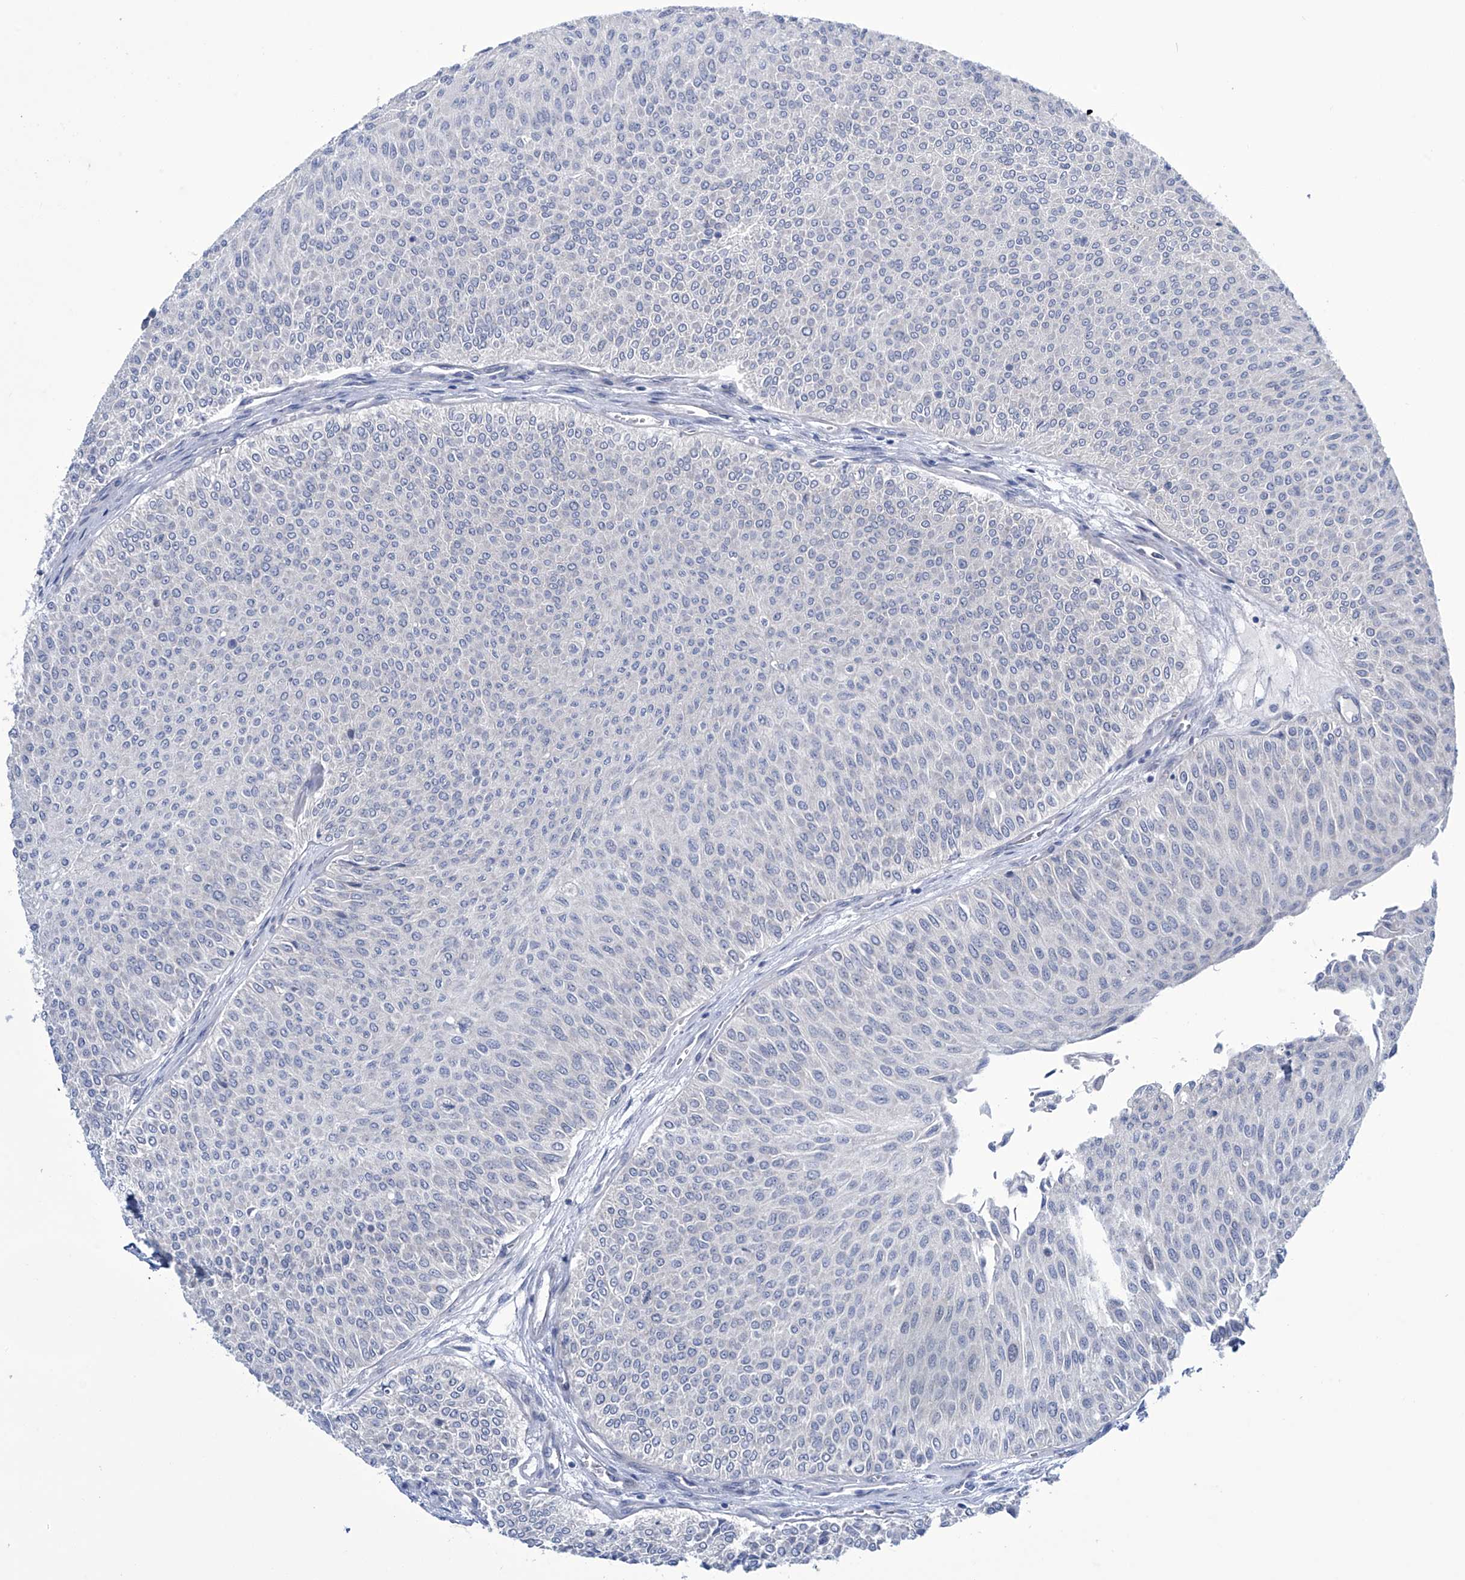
{"staining": {"intensity": "negative", "quantity": "none", "location": "none"}, "tissue": "urothelial cancer", "cell_type": "Tumor cells", "image_type": "cancer", "snomed": [{"axis": "morphology", "description": "Urothelial carcinoma, Low grade"}, {"axis": "topography", "description": "Urinary bladder"}], "caption": "Immunohistochemical staining of urothelial cancer displays no significant expression in tumor cells.", "gene": "TRIM60", "patient": {"sex": "male", "age": 78}}